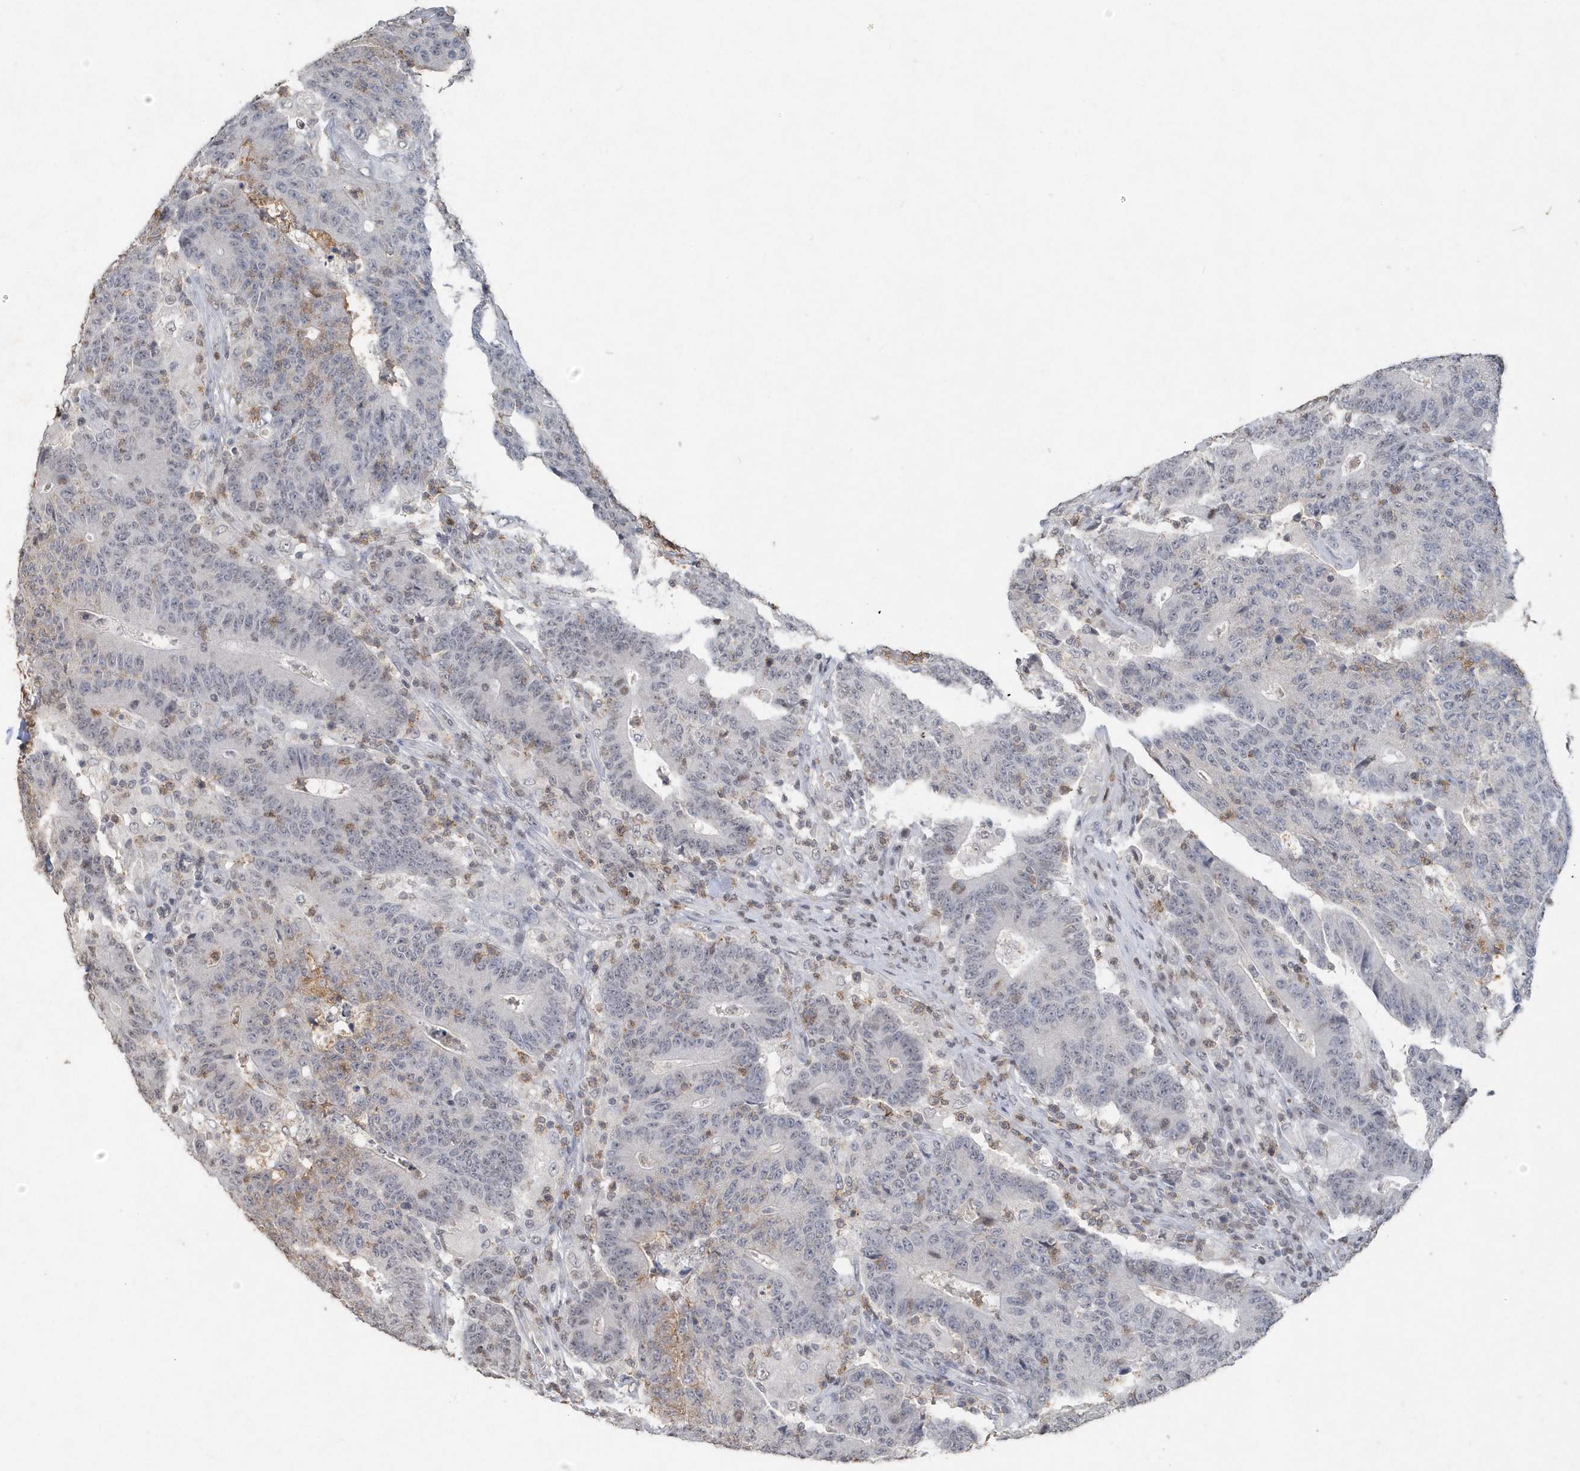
{"staining": {"intensity": "negative", "quantity": "none", "location": "none"}, "tissue": "colorectal cancer", "cell_type": "Tumor cells", "image_type": "cancer", "snomed": [{"axis": "morphology", "description": "Normal tissue, NOS"}, {"axis": "morphology", "description": "Adenocarcinoma, NOS"}, {"axis": "topography", "description": "Colon"}], "caption": "Immunohistochemical staining of colorectal cancer (adenocarcinoma) exhibits no significant positivity in tumor cells.", "gene": "PDCD1", "patient": {"sex": "female", "age": 75}}